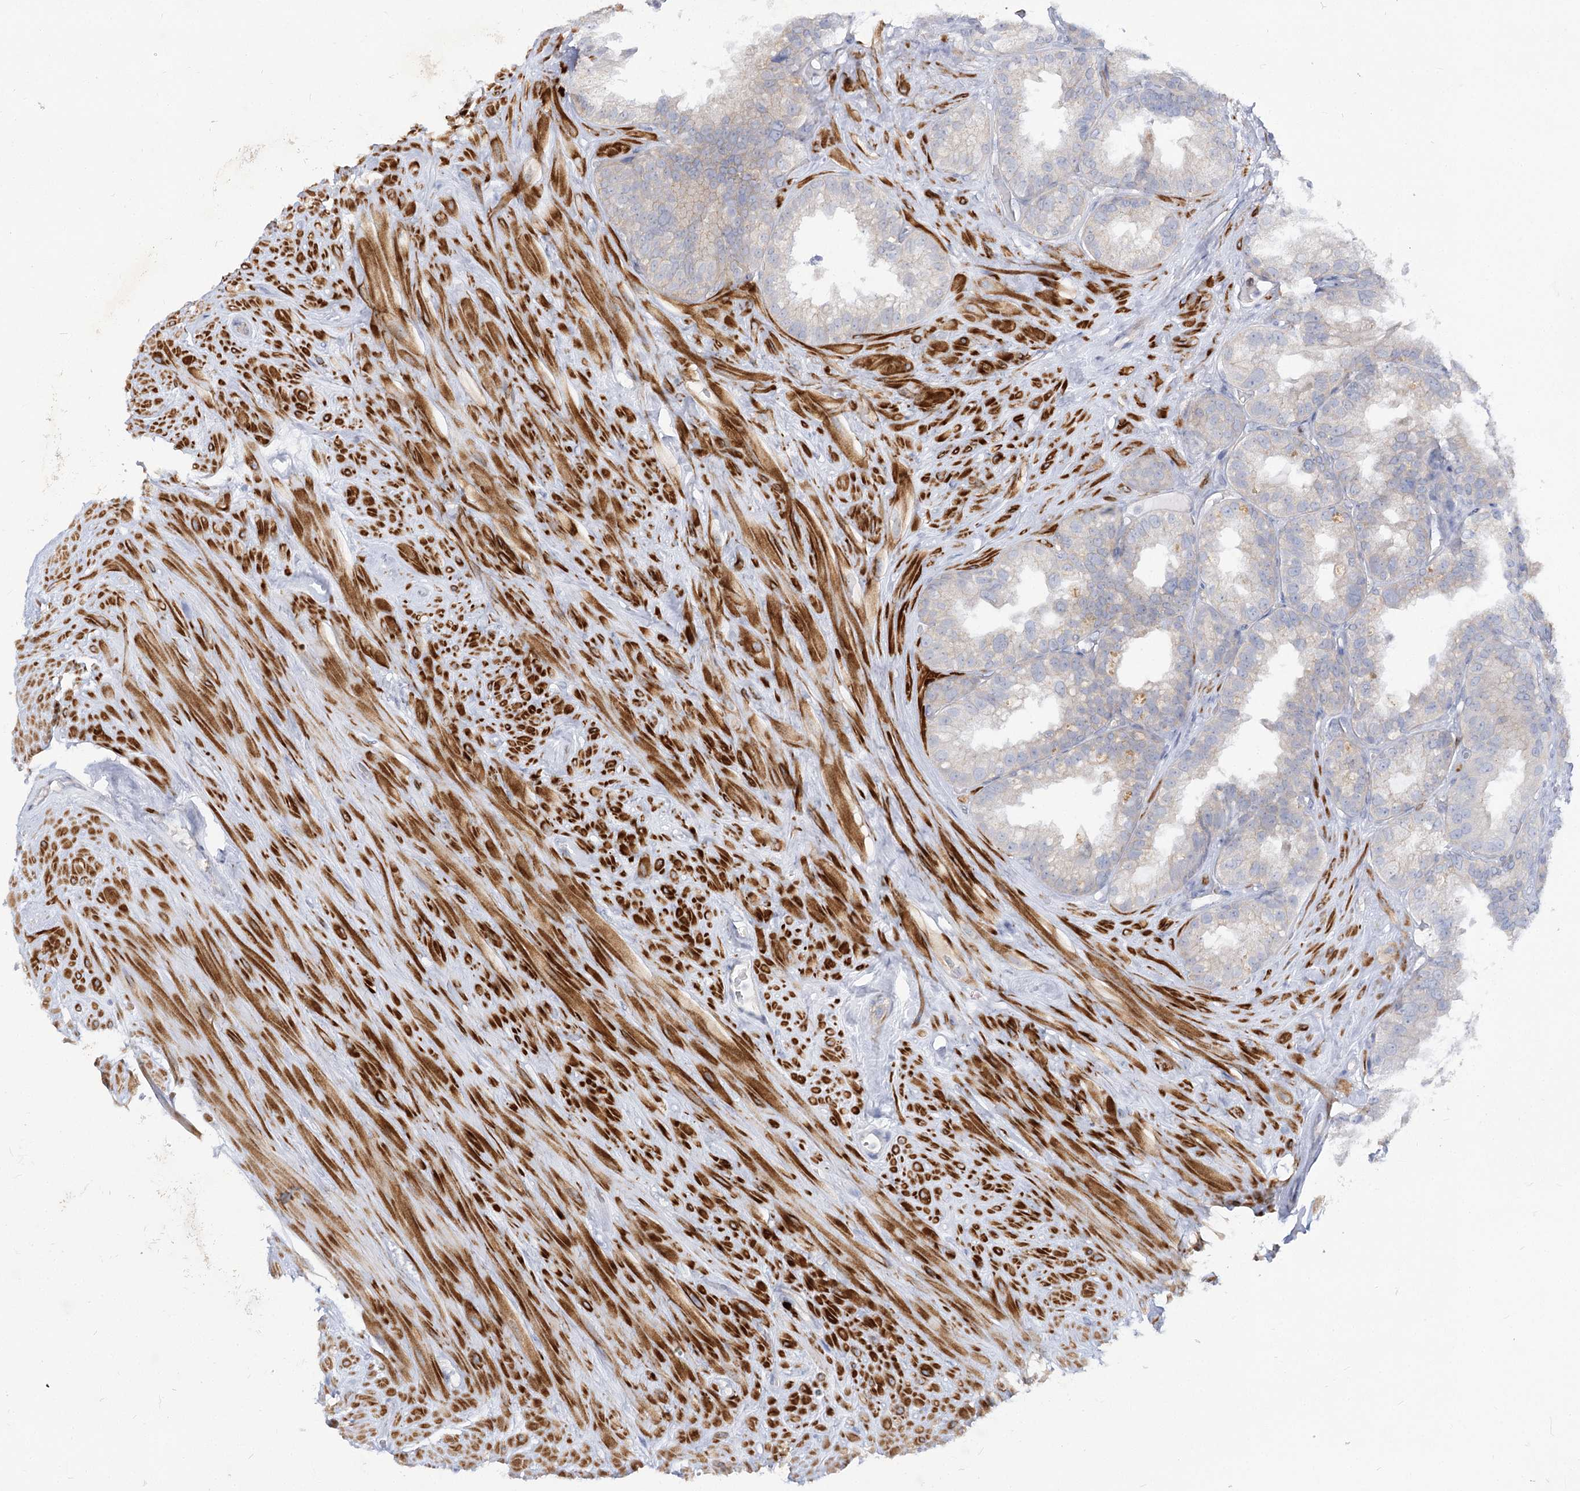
{"staining": {"intensity": "negative", "quantity": "none", "location": "none"}, "tissue": "seminal vesicle", "cell_type": "Glandular cells", "image_type": "normal", "snomed": [{"axis": "morphology", "description": "Normal tissue, NOS"}, {"axis": "topography", "description": "Seminal veicle"}], "caption": "A high-resolution image shows IHC staining of benign seminal vesicle, which shows no significant positivity in glandular cells. (Stains: DAB (3,3'-diaminobenzidine) IHC with hematoxylin counter stain, Microscopy: brightfield microscopy at high magnification).", "gene": "ARSI", "patient": {"sex": "male", "age": 80}}